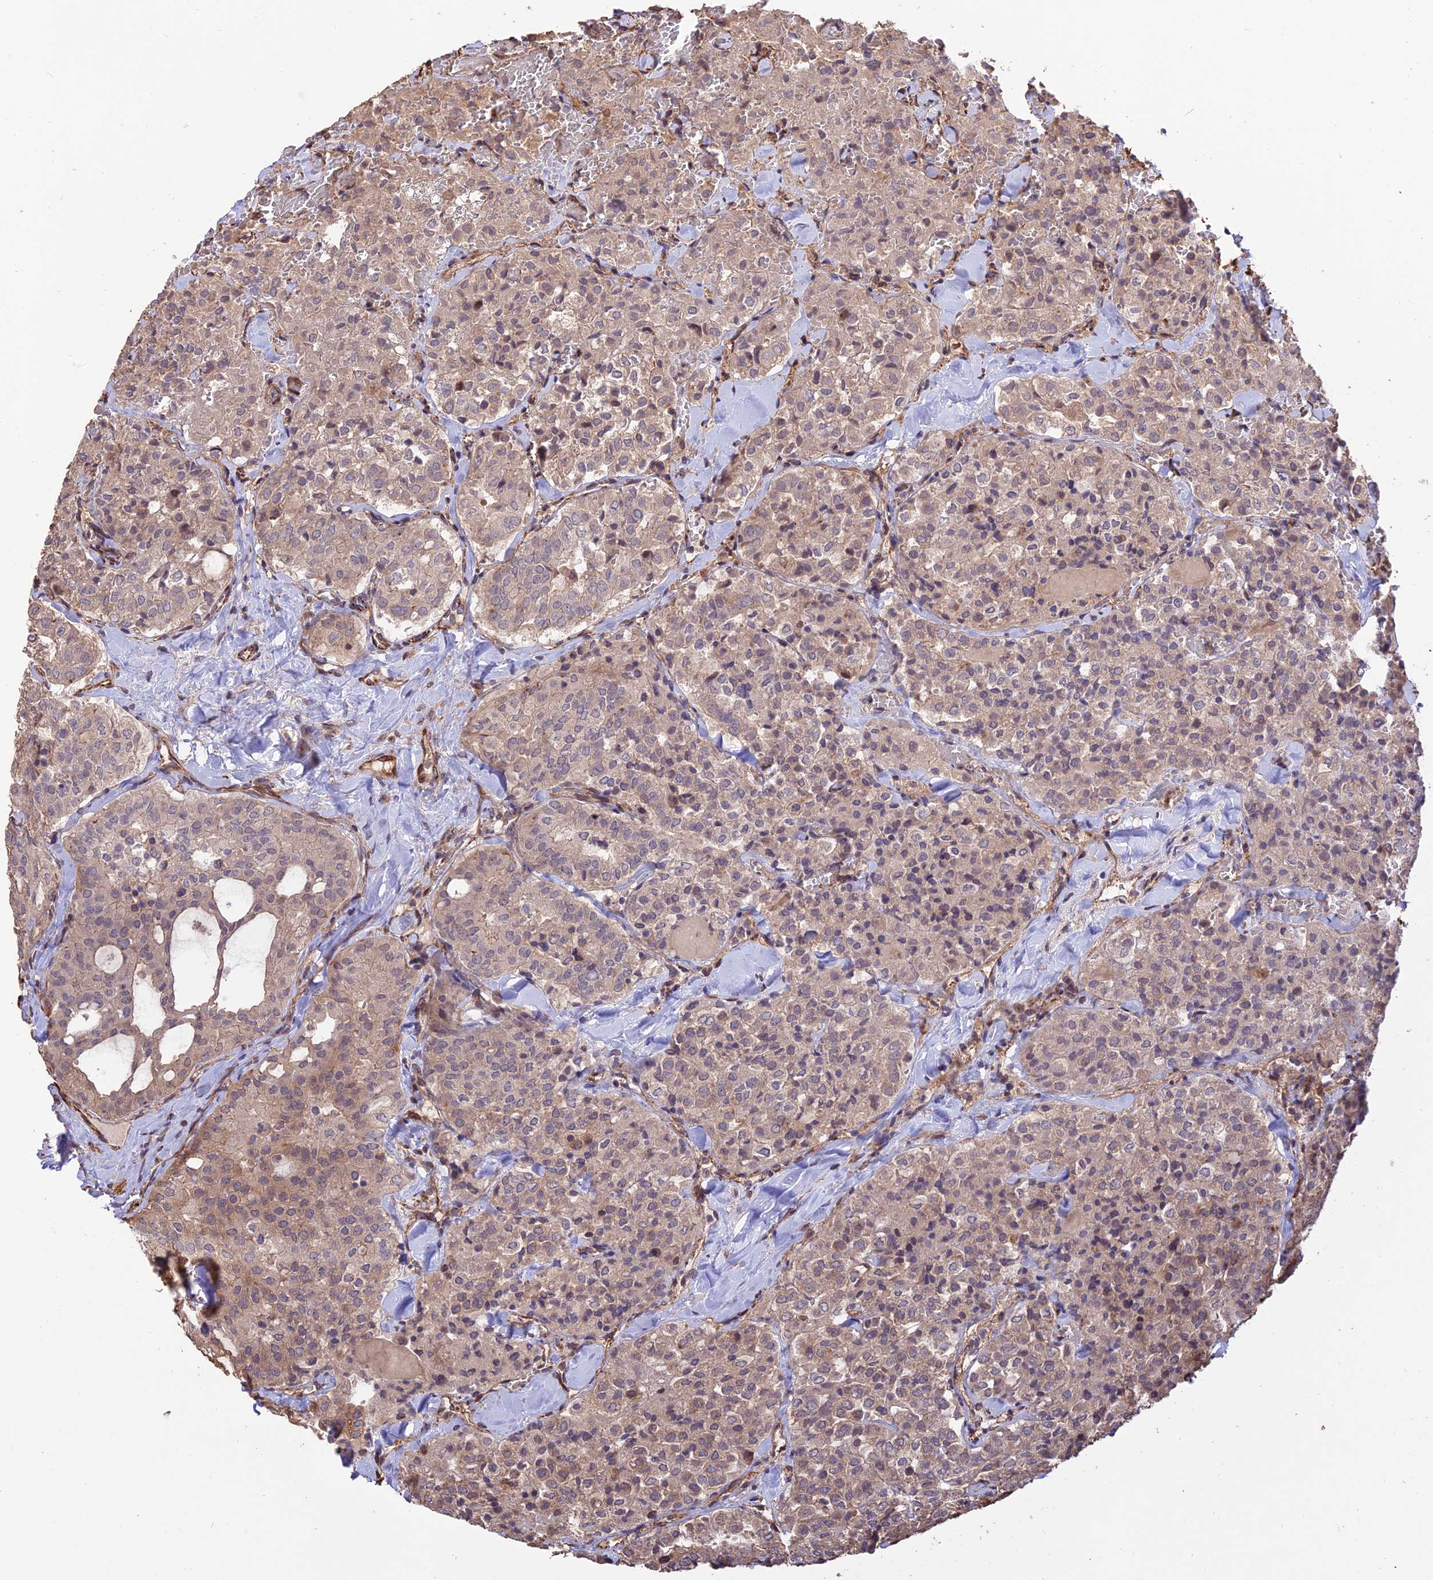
{"staining": {"intensity": "weak", "quantity": ">75%", "location": "cytoplasmic/membranous"}, "tissue": "thyroid cancer", "cell_type": "Tumor cells", "image_type": "cancer", "snomed": [{"axis": "morphology", "description": "Follicular adenoma carcinoma, NOS"}, {"axis": "topography", "description": "Thyroid gland"}], "caption": "Follicular adenoma carcinoma (thyroid) stained with a brown dye exhibits weak cytoplasmic/membranous positive expression in about >75% of tumor cells.", "gene": "CREBL2", "patient": {"sex": "male", "age": 75}}